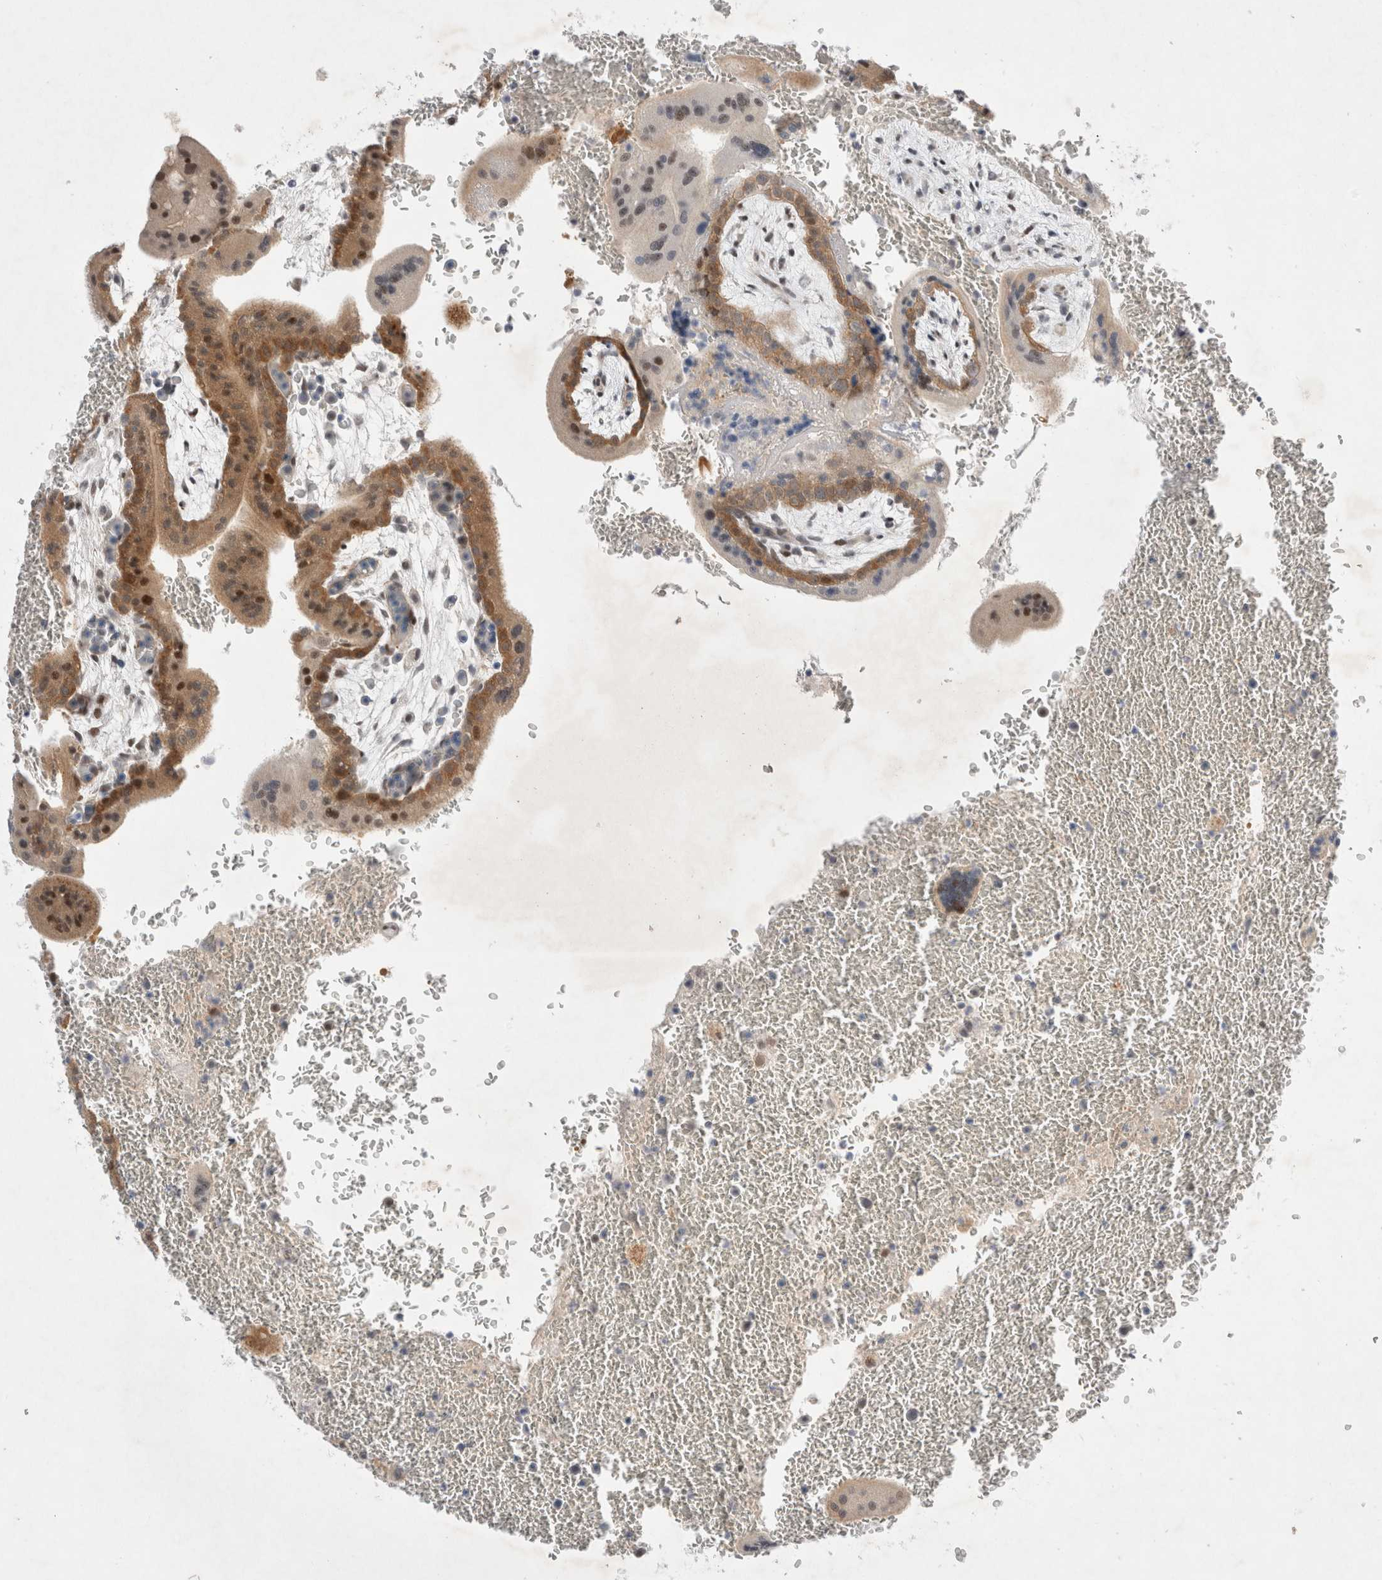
{"staining": {"intensity": "moderate", "quantity": ">75%", "location": "cytoplasmic/membranous,nuclear"}, "tissue": "placenta", "cell_type": "Trophoblastic cells", "image_type": "normal", "snomed": [{"axis": "morphology", "description": "Normal tissue, NOS"}, {"axis": "topography", "description": "Placenta"}], "caption": "This histopathology image demonstrates normal placenta stained with immunohistochemistry to label a protein in brown. The cytoplasmic/membranous,nuclear of trophoblastic cells show moderate positivity for the protein. Nuclei are counter-stained blue.", "gene": "WIPF2", "patient": {"sex": "female", "age": 35}}